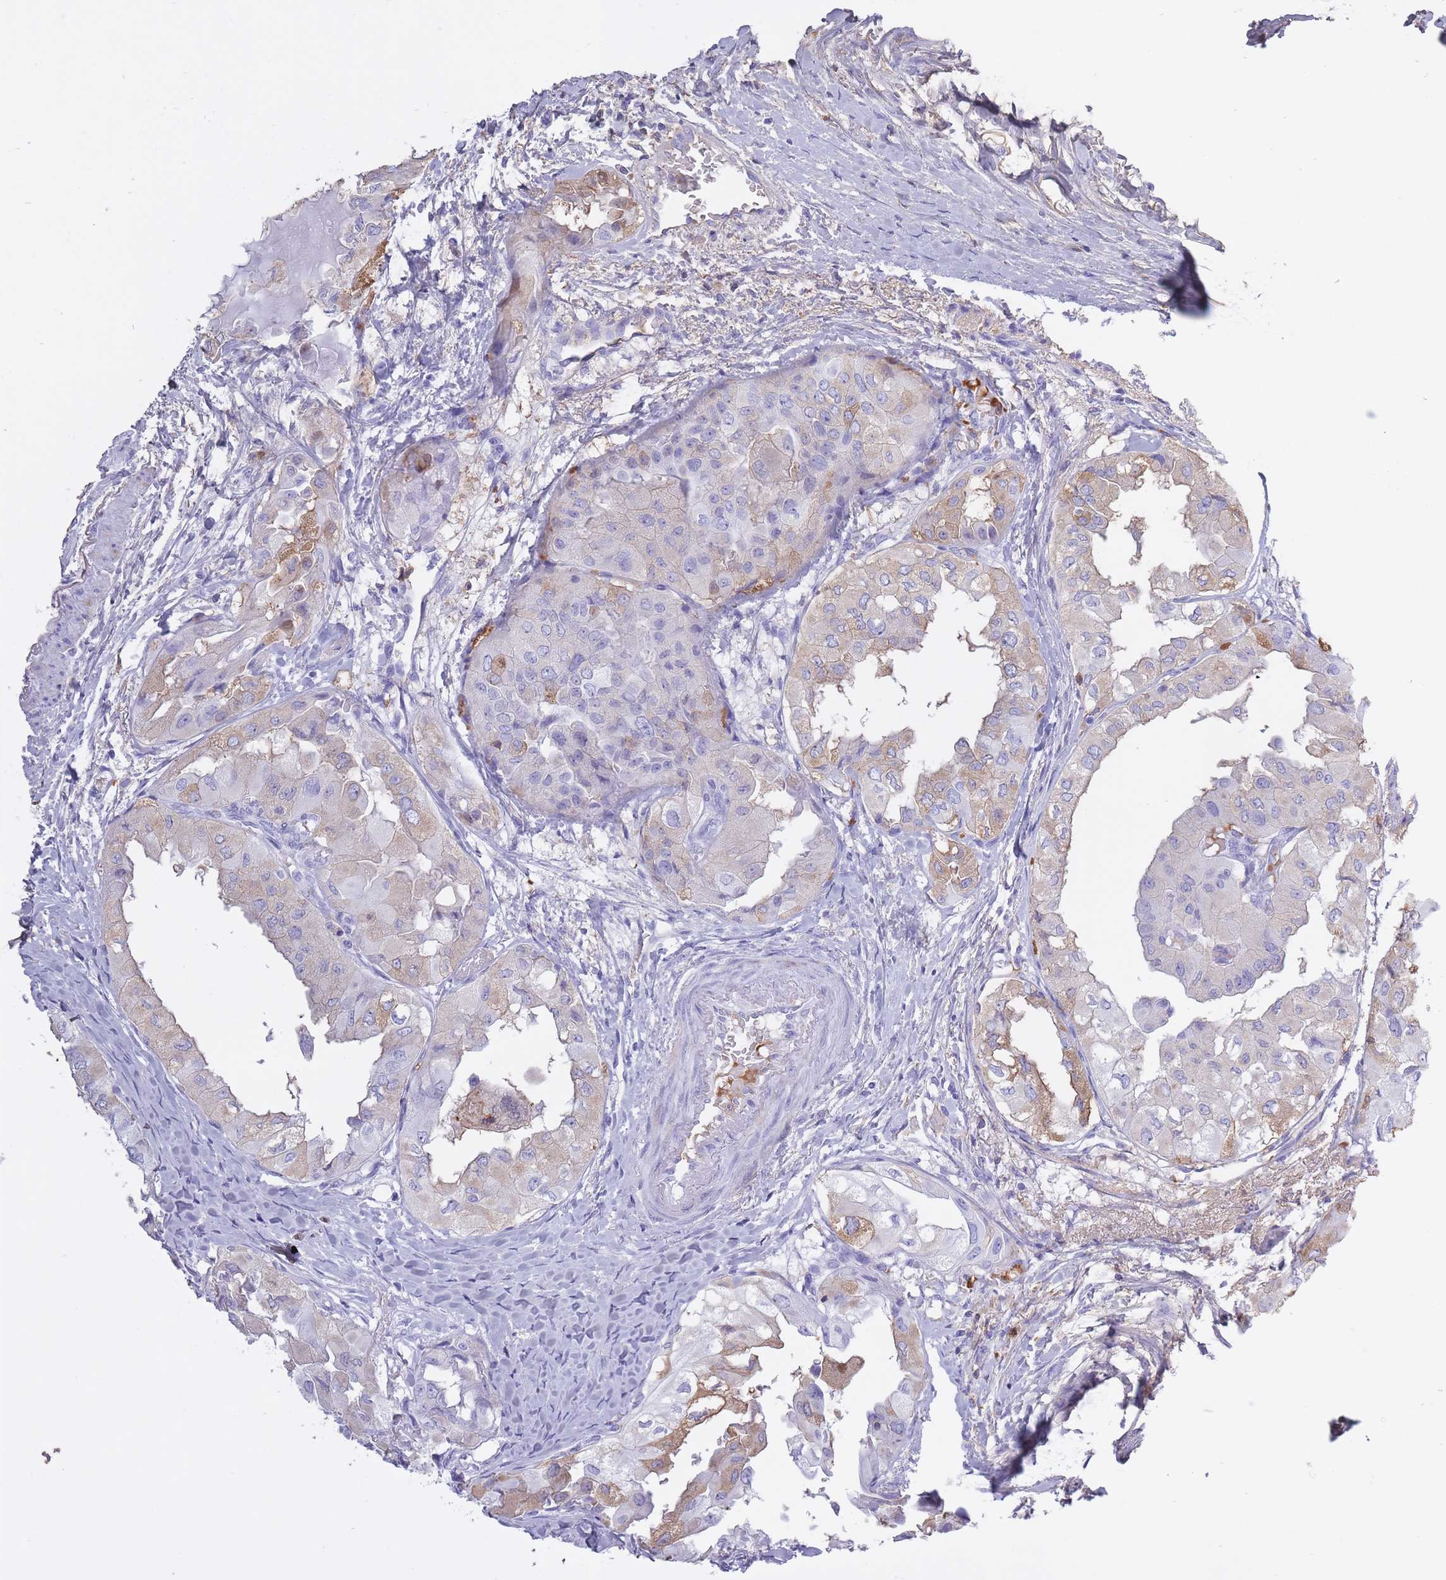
{"staining": {"intensity": "weak", "quantity": "<25%", "location": "cytoplasmic/membranous"}, "tissue": "thyroid cancer", "cell_type": "Tumor cells", "image_type": "cancer", "snomed": [{"axis": "morphology", "description": "Papillary adenocarcinoma, NOS"}, {"axis": "topography", "description": "Thyroid gland"}], "caption": "Tumor cells are negative for brown protein staining in papillary adenocarcinoma (thyroid).", "gene": "AP3S2", "patient": {"sex": "female", "age": 59}}